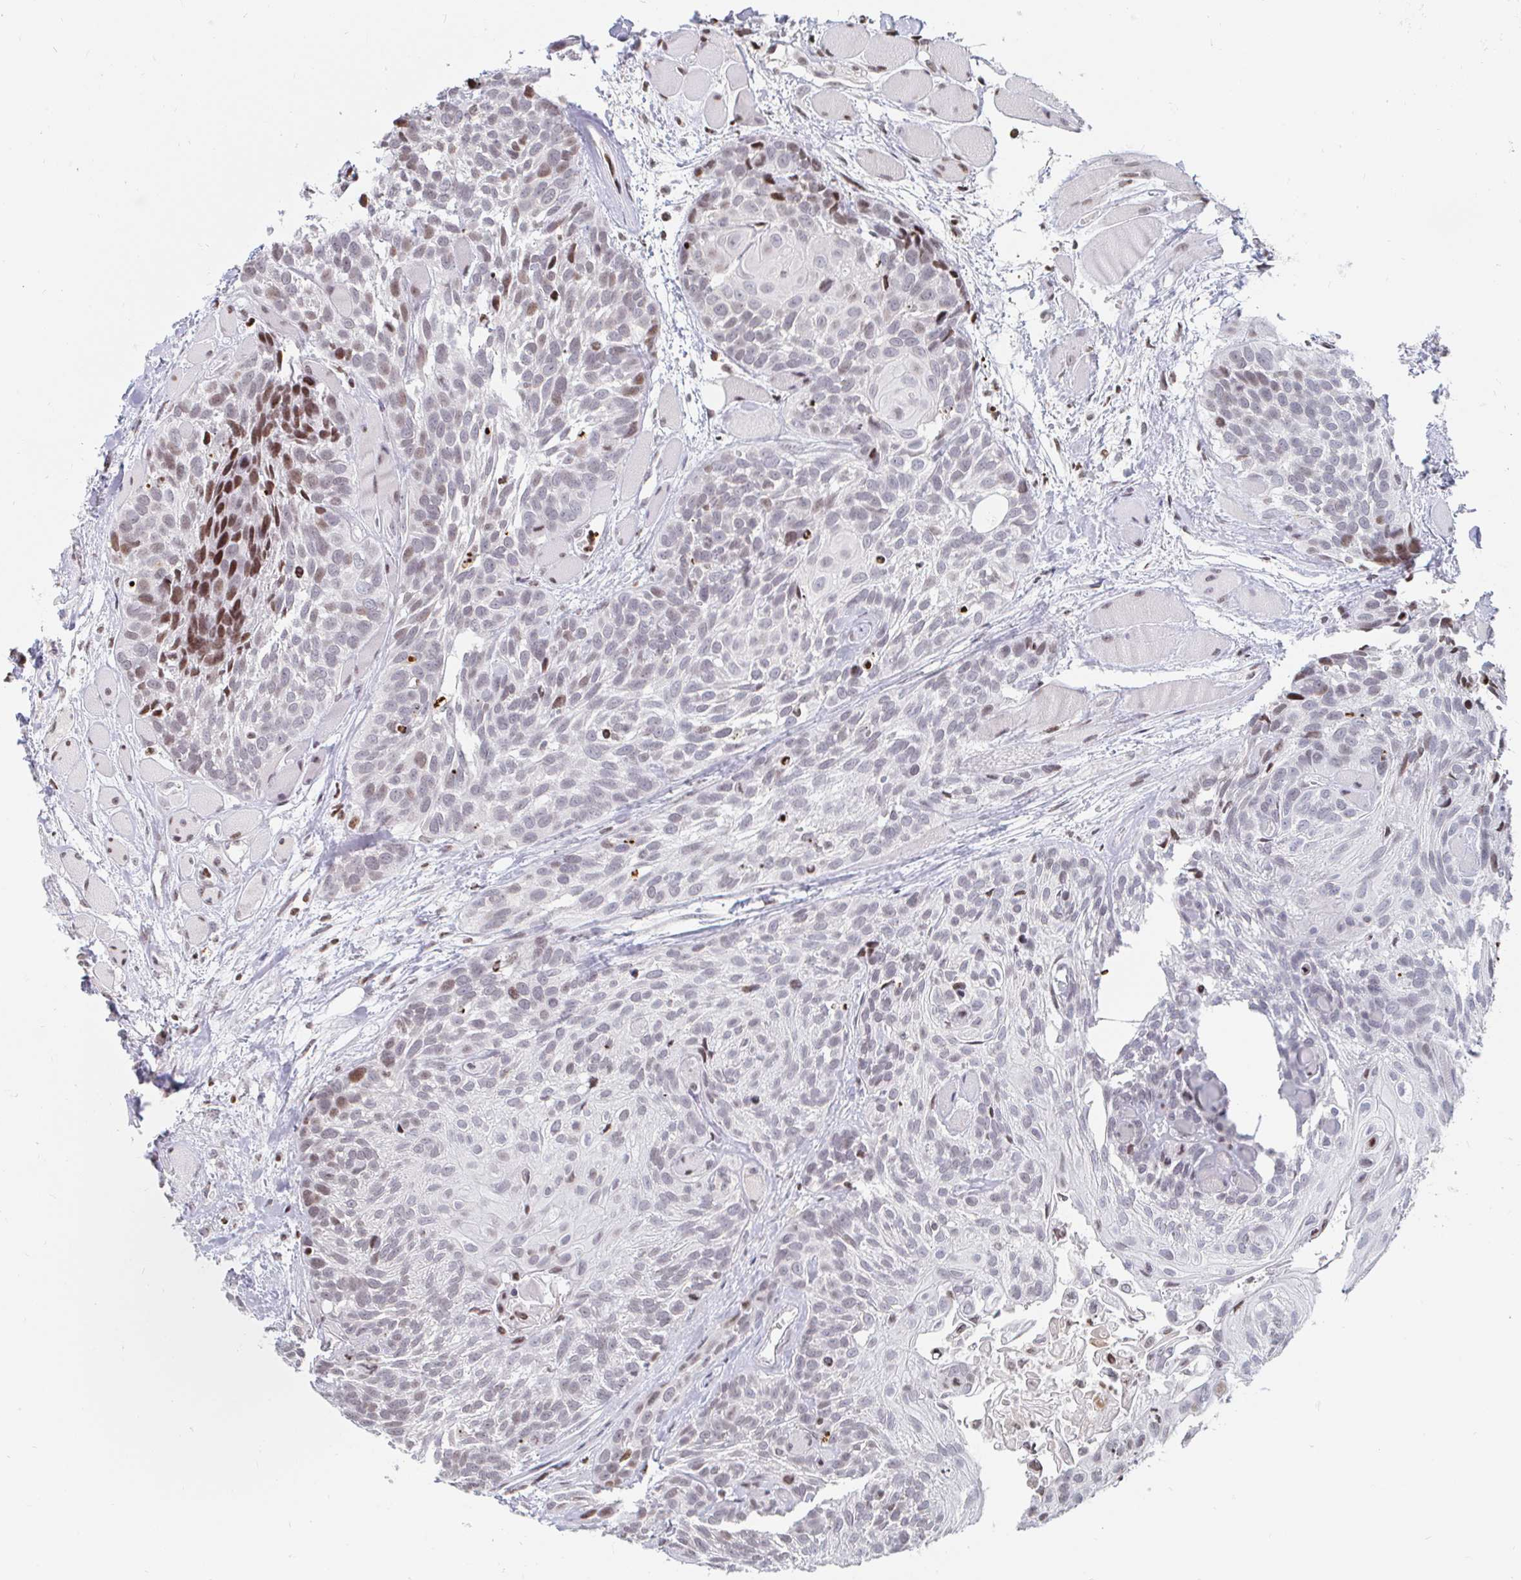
{"staining": {"intensity": "moderate", "quantity": "<25%", "location": "nuclear"}, "tissue": "head and neck cancer", "cell_type": "Tumor cells", "image_type": "cancer", "snomed": [{"axis": "morphology", "description": "Squamous cell carcinoma, NOS"}, {"axis": "topography", "description": "Head-Neck"}], "caption": "Protein expression analysis of head and neck cancer (squamous cell carcinoma) shows moderate nuclear positivity in approximately <25% of tumor cells.", "gene": "HOXC10", "patient": {"sex": "female", "age": 50}}